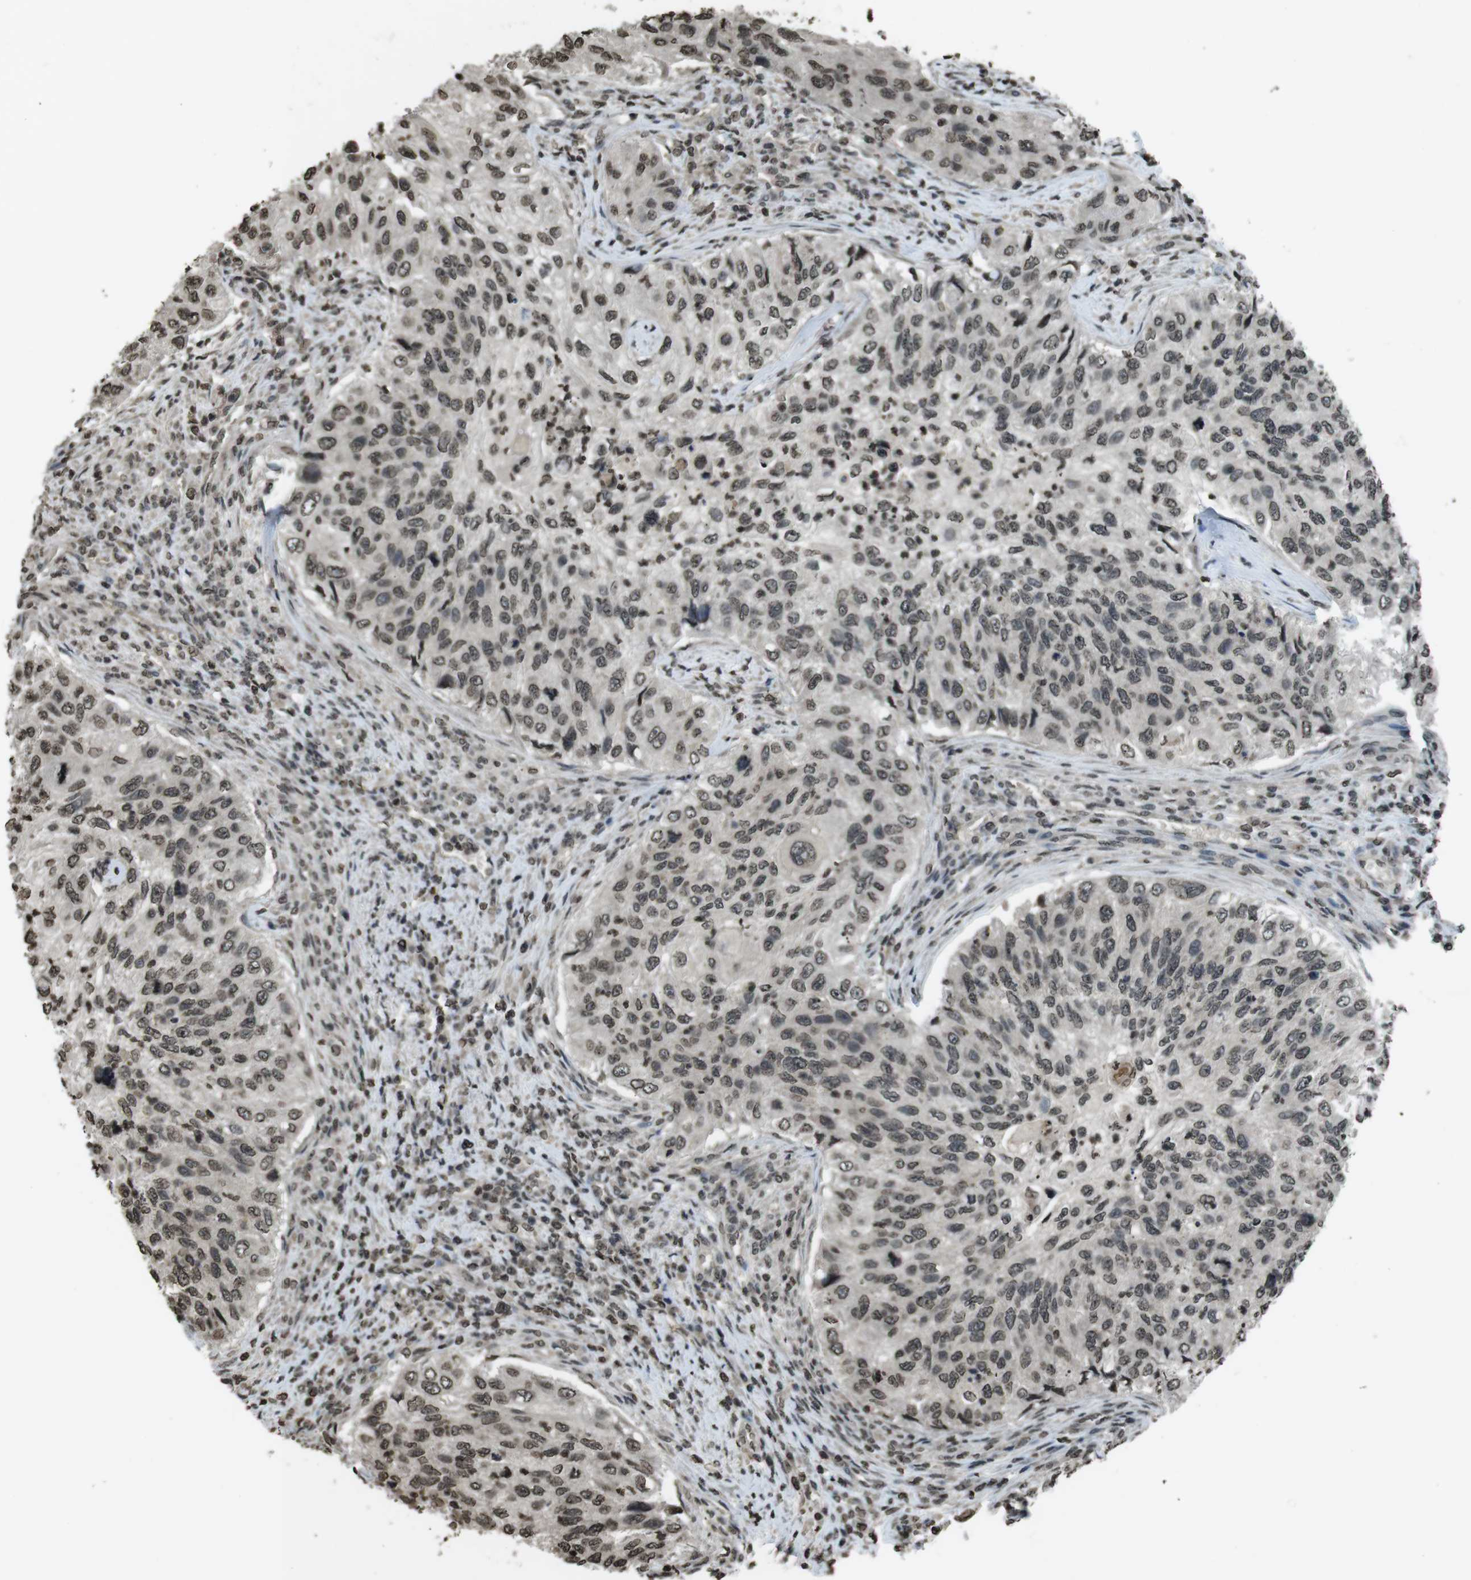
{"staining": {"intensity": "moderate", "quantity": ">75%", "location": "nuclear"}, "tissue": "urothelial cancer", "cell_type": "Tumor cells", "image_type": "cancer", "snomed": [{"axis": "morphology", "description": "Urothelial carcinoma, High grade"}, {"axis": "topography", "description": "Urinary bladder"}], "caption": "Immunohistochemistry of urothelial carcinoma (high-grade) shows medium levels of moderate nuclear positivity in about >75% of tumor cells.", "gene": "MAF", "patient": {"sex": "female", "age": 60}}